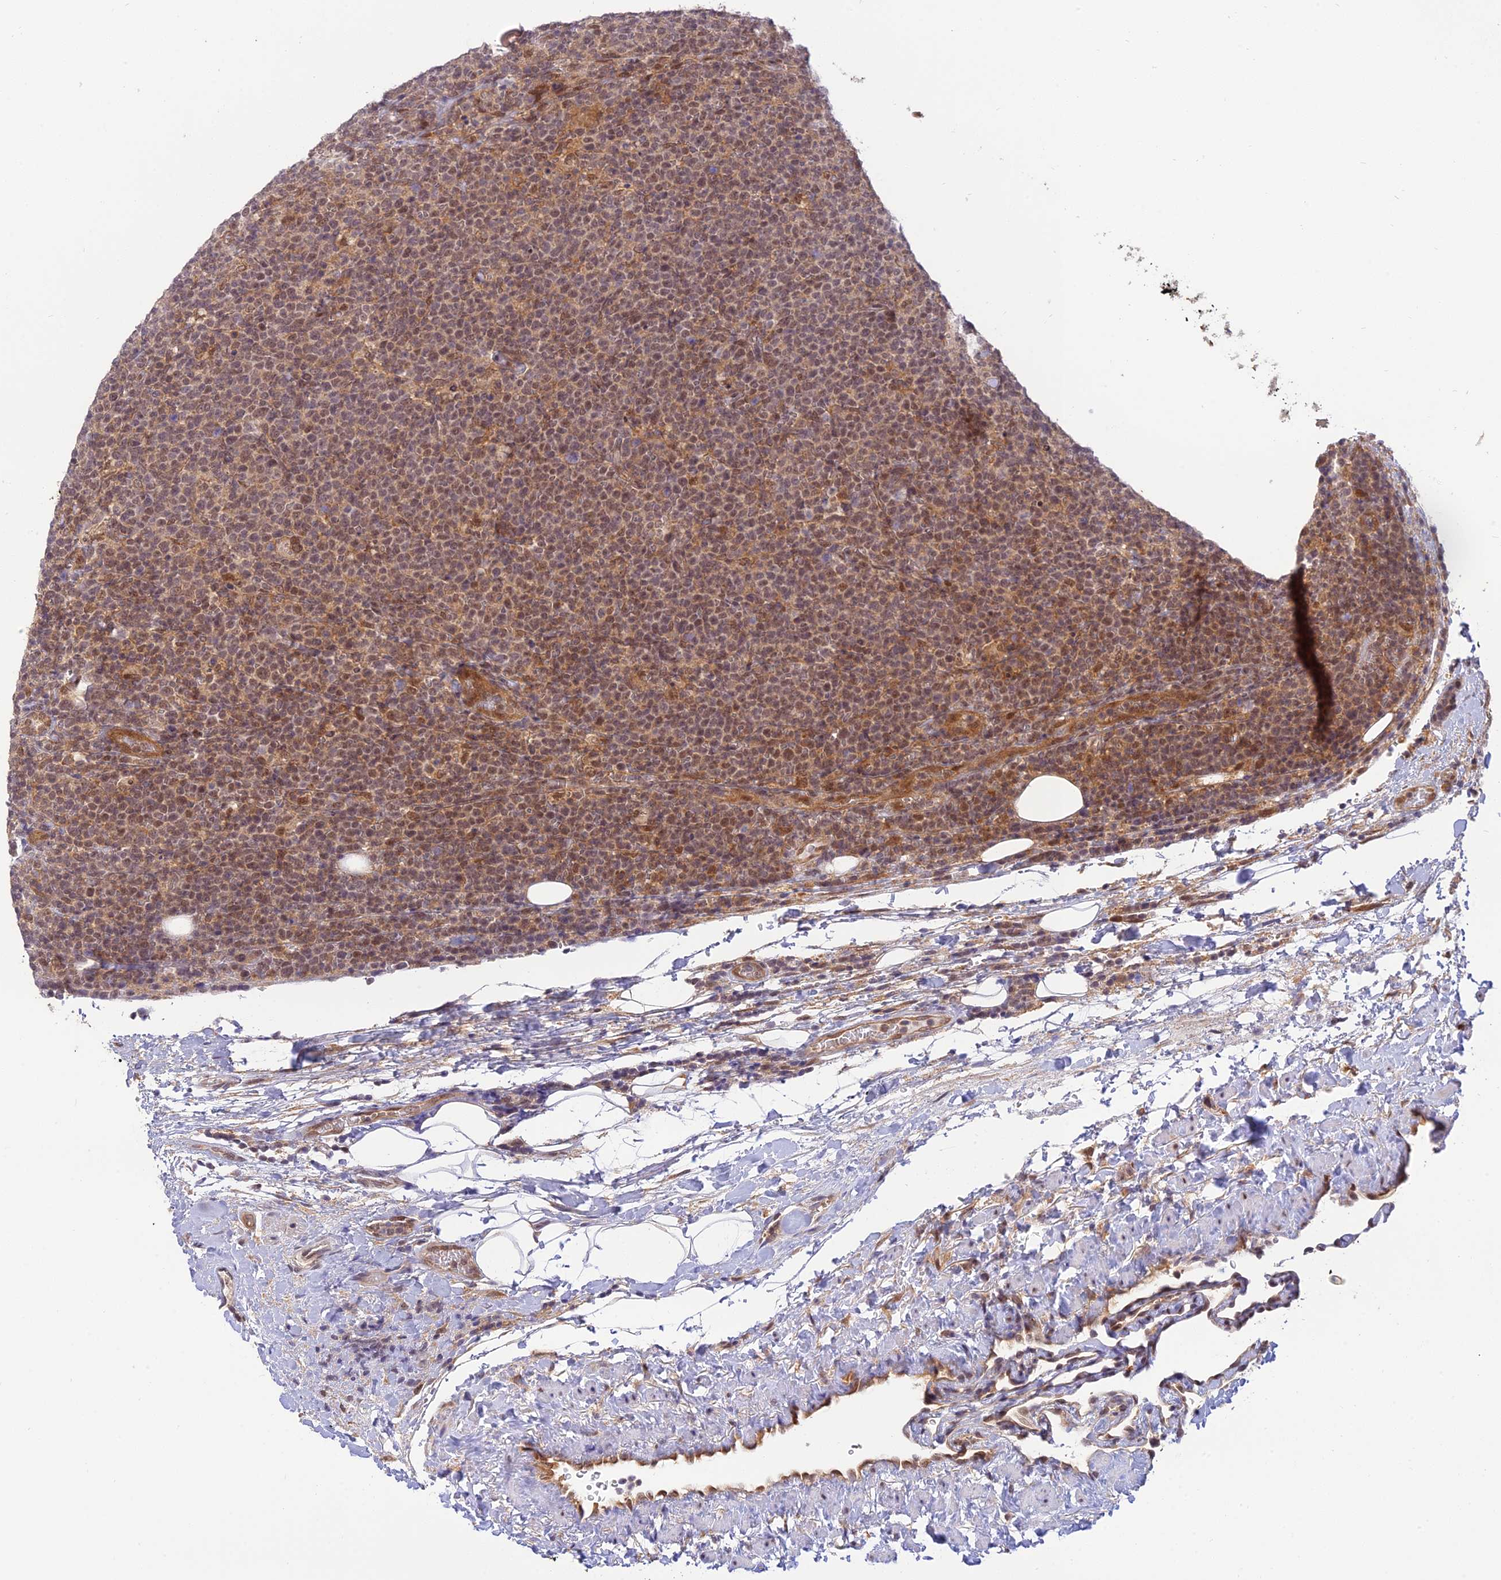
{"staining": {"intensity": "moderate", "quantity": "25%-75%", "location": "nuclear"}, "tissue": "lymphoma", "cell_type": "Tumor cells", "image_type": "cancer", "snomed": [{"axis": "morphology", "description": "Malignant lymphoma, non-Hodgkin's type, High grade"}, {"axis": "topography", "description": "Lymph node"}], "caption": "The histopathology image shows staining of malignant lymphoma, non-Hodgkin's type (high-grade), revealing moderate nuclear protein positivity (brown color) within tumor cells. (DAB (3,3'-diaminobenzidine) IHC, brown staining for protein, blue staining for nuclei).", "gene": "SKIC8", "patient": {"sex": "male", "age": 61}}